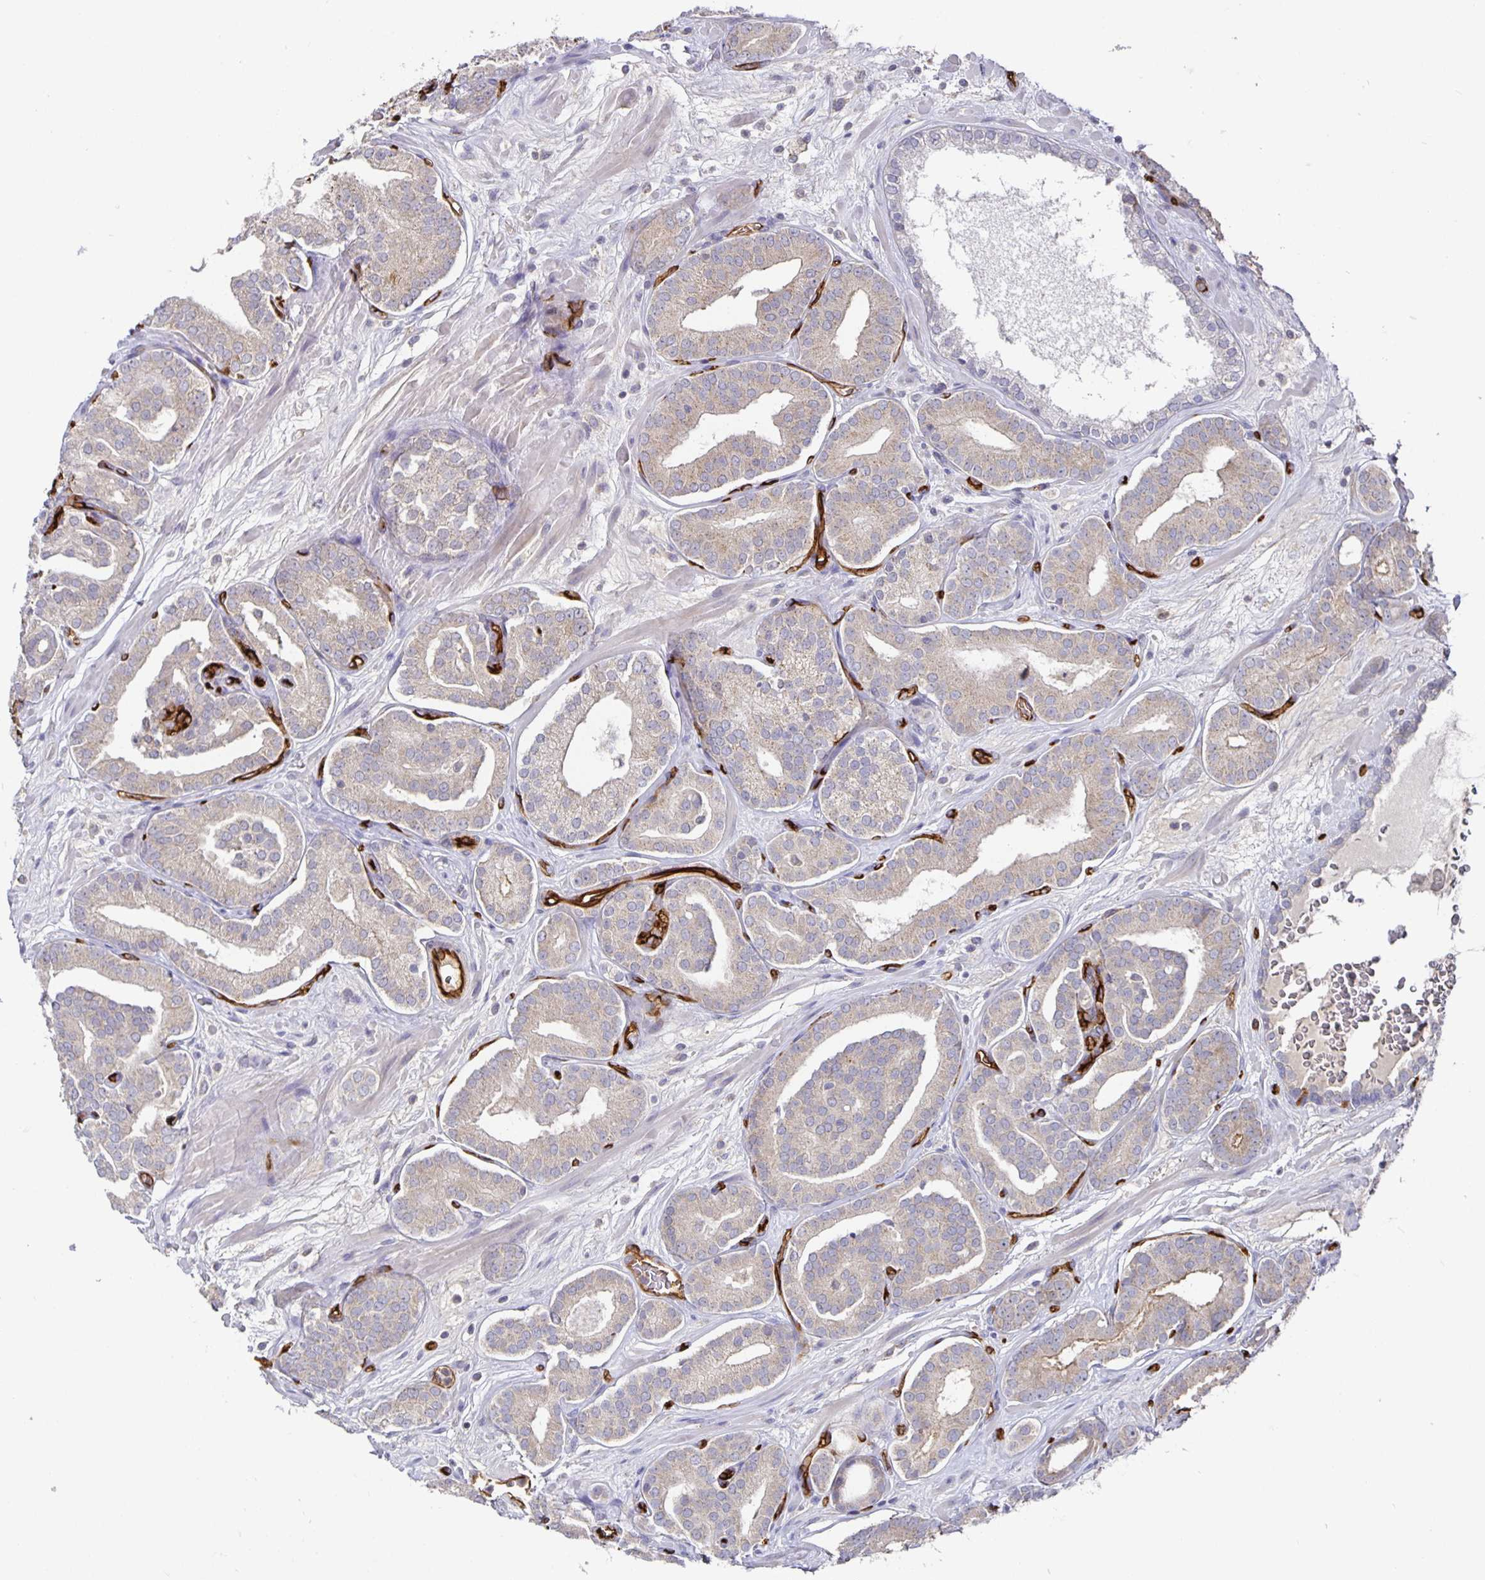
{"staining": {"intensity": "weak", "quantity": "<25%", "location": "cytoplasmic/membranous"}, "tissue": "prostate cancer", "cell_type": "Tumor cells", "image_type": "cancer", "snomed": [{"axis": "morphology", "description": "Adenocarcinoma, High grade"}, {"axis": "topography", "description": "Prostate"}], "caption": "IHC of human high-grade adenocarcinoma (prostate) shows no positivity in tumor cells.", "gene": "PODXL", "patient": {"sex": "male", "age": 66}}